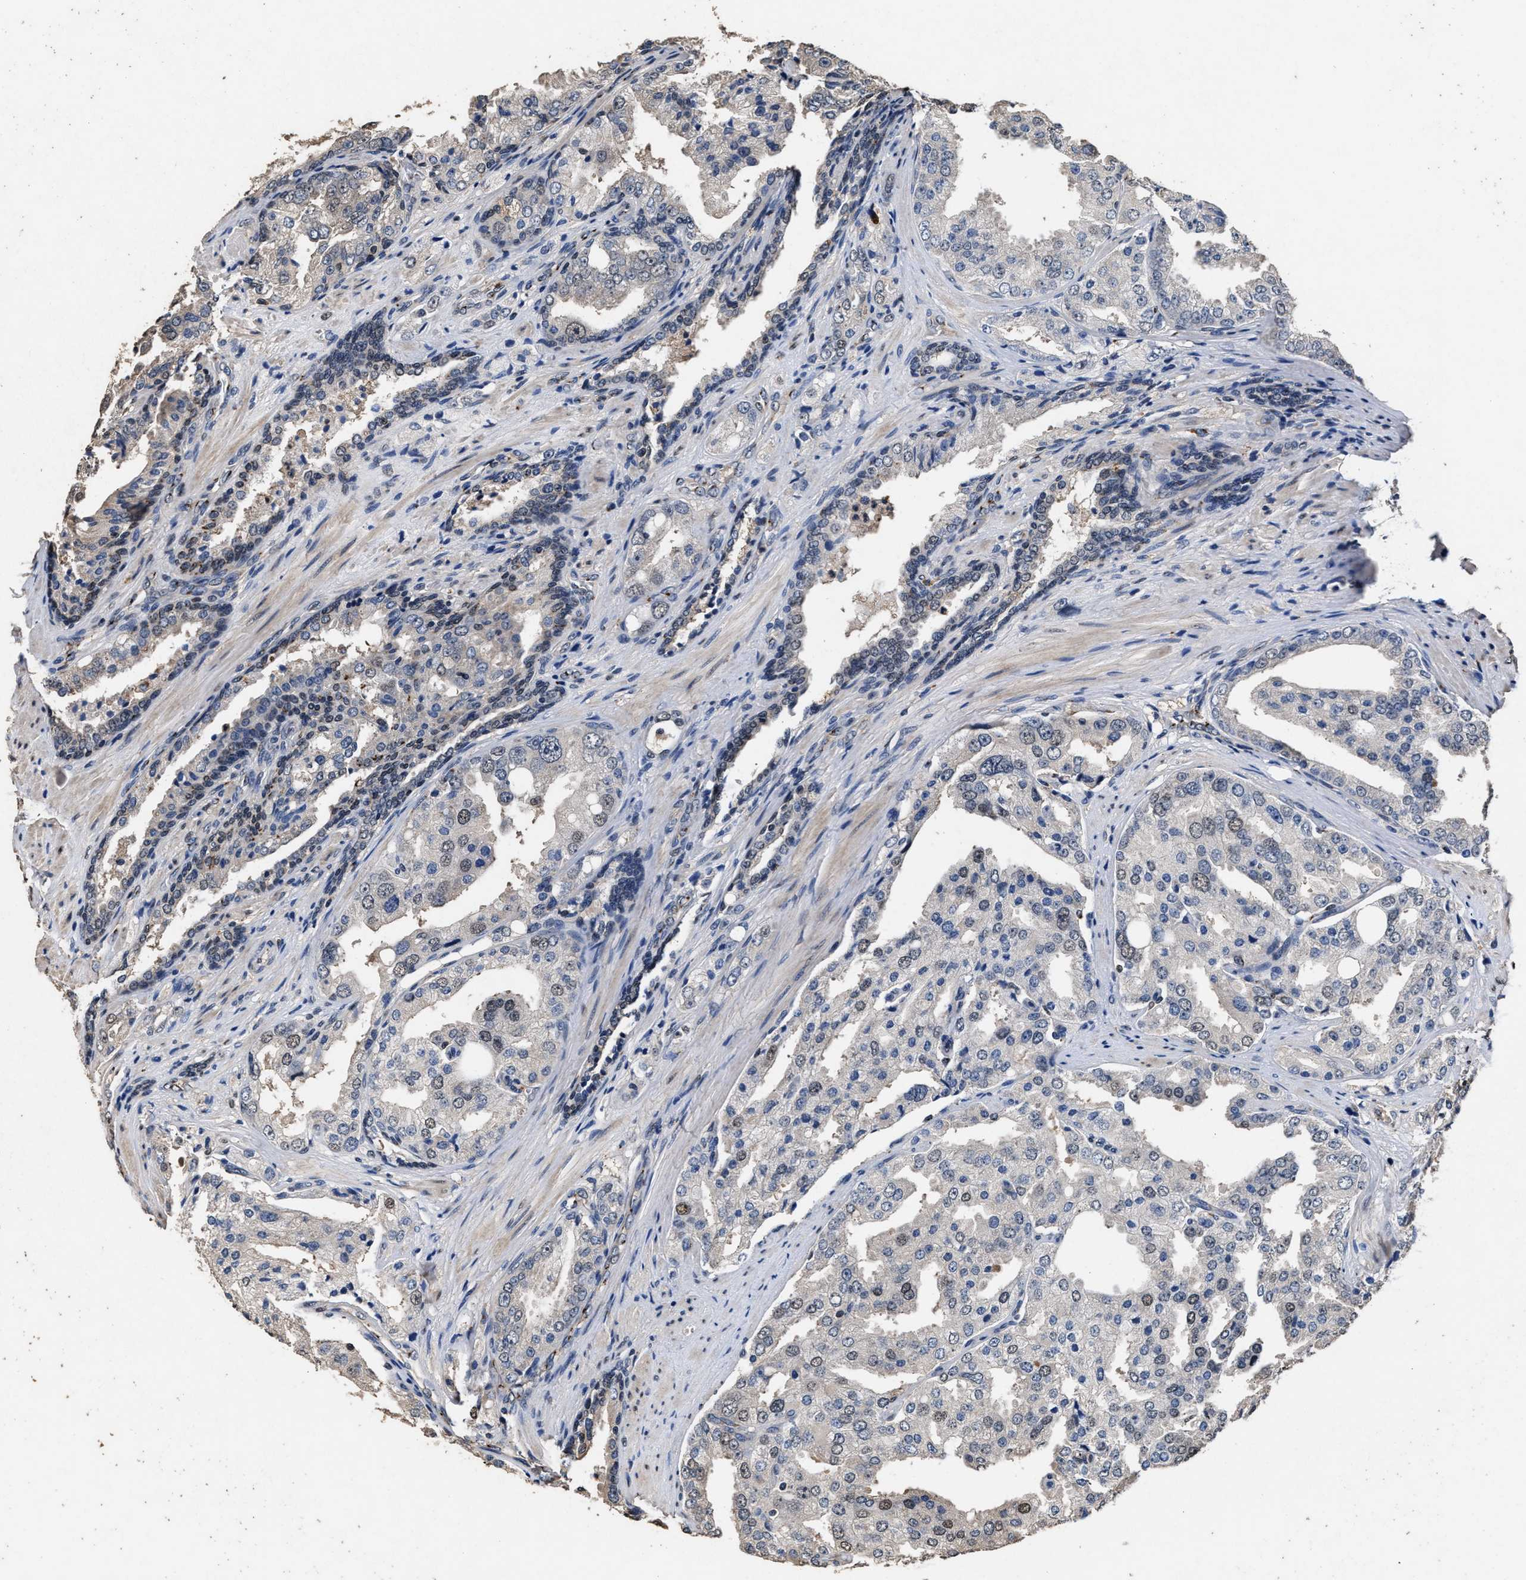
{"staining": {"intensity": "weak", "quantity": "<25%", "location": "nuclear"}, "tissue": "prostate cancer", "cell_type": "Tumor cells", "image_type": "cancer", "snomed": [{"axis": "morphology", "description": "Adenocarcinoma, High grade"}, {"axis": "topography", "description": "Prostate"}], "caption": "Prostate high-grade adenocarcinoma was stained to show a protein in brown. There is no significant positivity in tumor cells.", "gene": "TPST2", "patient": {"sex": "male", "age": 50}}